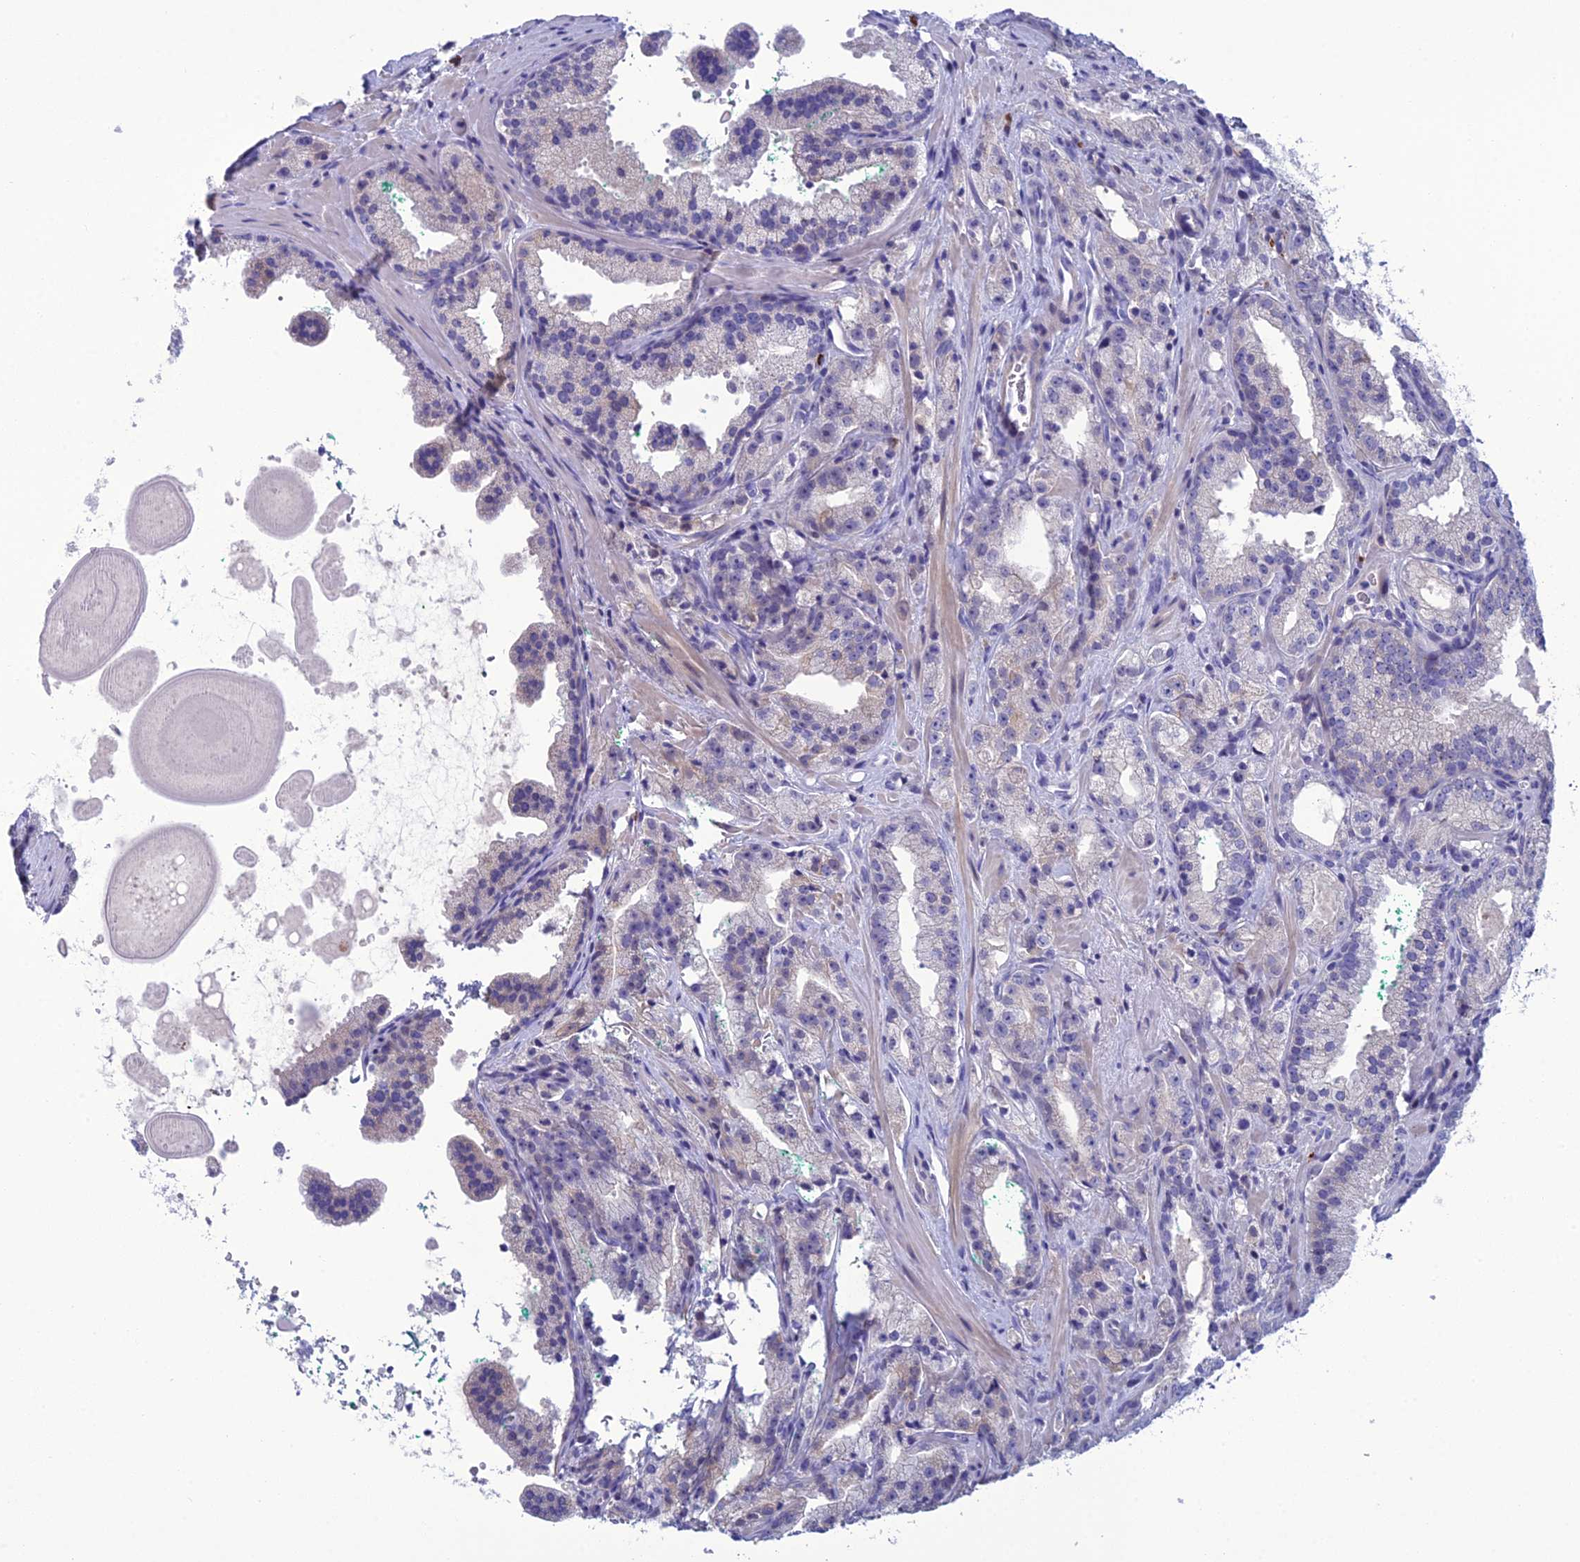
{"staining": {"intensity": "negative", "quantity": "none", "location": "none"}, "tissue": "prostate cancer", "cell_type": "Tumor cells", "image_type": "cancer", "snomed": [{"axis": "morphology", "description": "Adenocarcinoma, High grade"}, {"axis": "topography", "description": "Prostate"}], "caption": "DAB (3,3'-diaminobenzidine) immunohistochemical staining of high-grade adenocarcinoma (prostate) shows no significant expression in tumor cells.", "gene": "CRB2", "patient": {"sex": "male", "age": 64}}